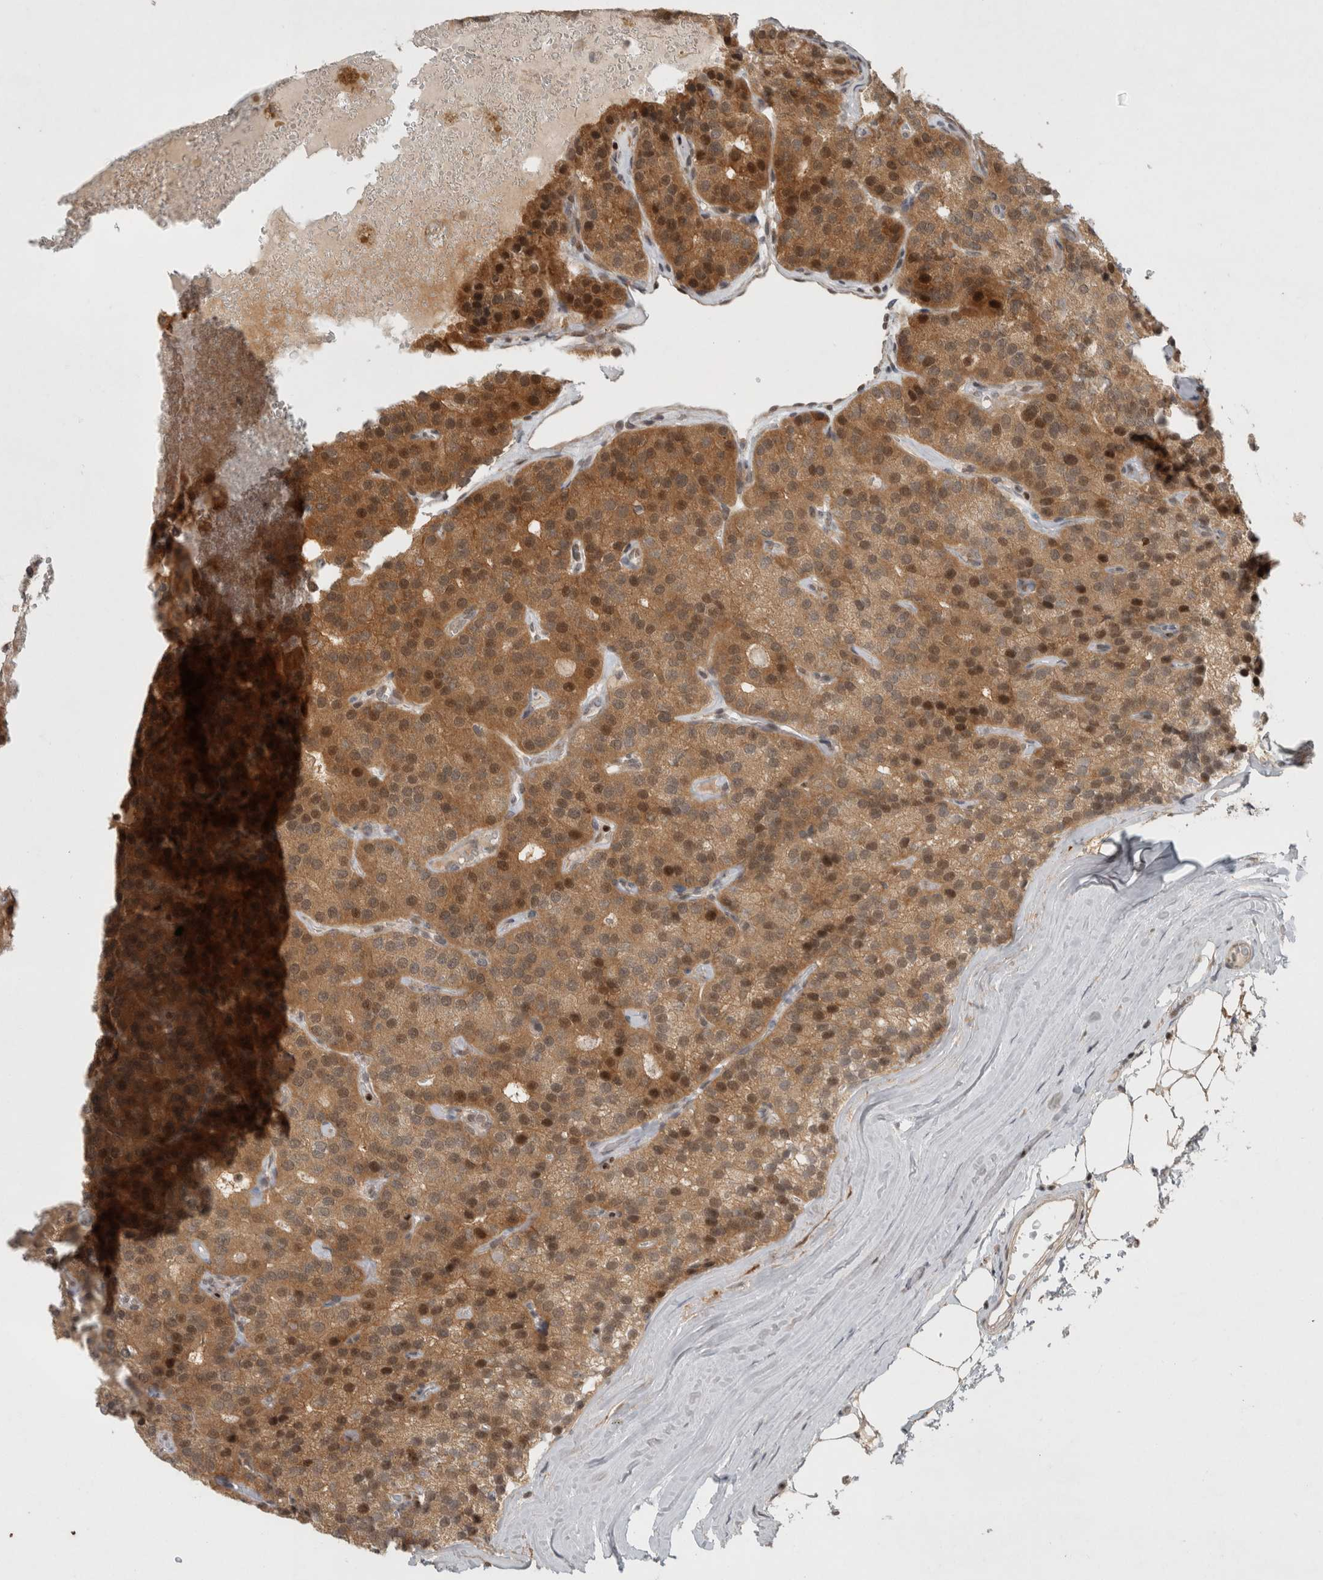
{"staining": {"intensity": "moderate", "quantity": ">75%", "location": "cytoplasmic/membranous,nuclear"}, "tissue": "parathyroid gland", "cell_type": "Glandular cells", "image_type": "normal", "snomed": [{"axis": "morphology", "description": "Normal tissue, NOS"}, {"axis": "morphology", "description": "Adenoma, NOS"}, {"axis": "topography", "description": "Parathyroid gland"}], "caption": "Immunohistochemical staining of unremarkable parathyroid gland shows medium levels of moderate cytoplasmic/membranous,nuclear staining in about >75% of glandular cells. The protein of interest is shown in brown color, while the nuclei are stained blue.", "gene": "KDM8", "patient": {"sex": "female", "age": 86}}